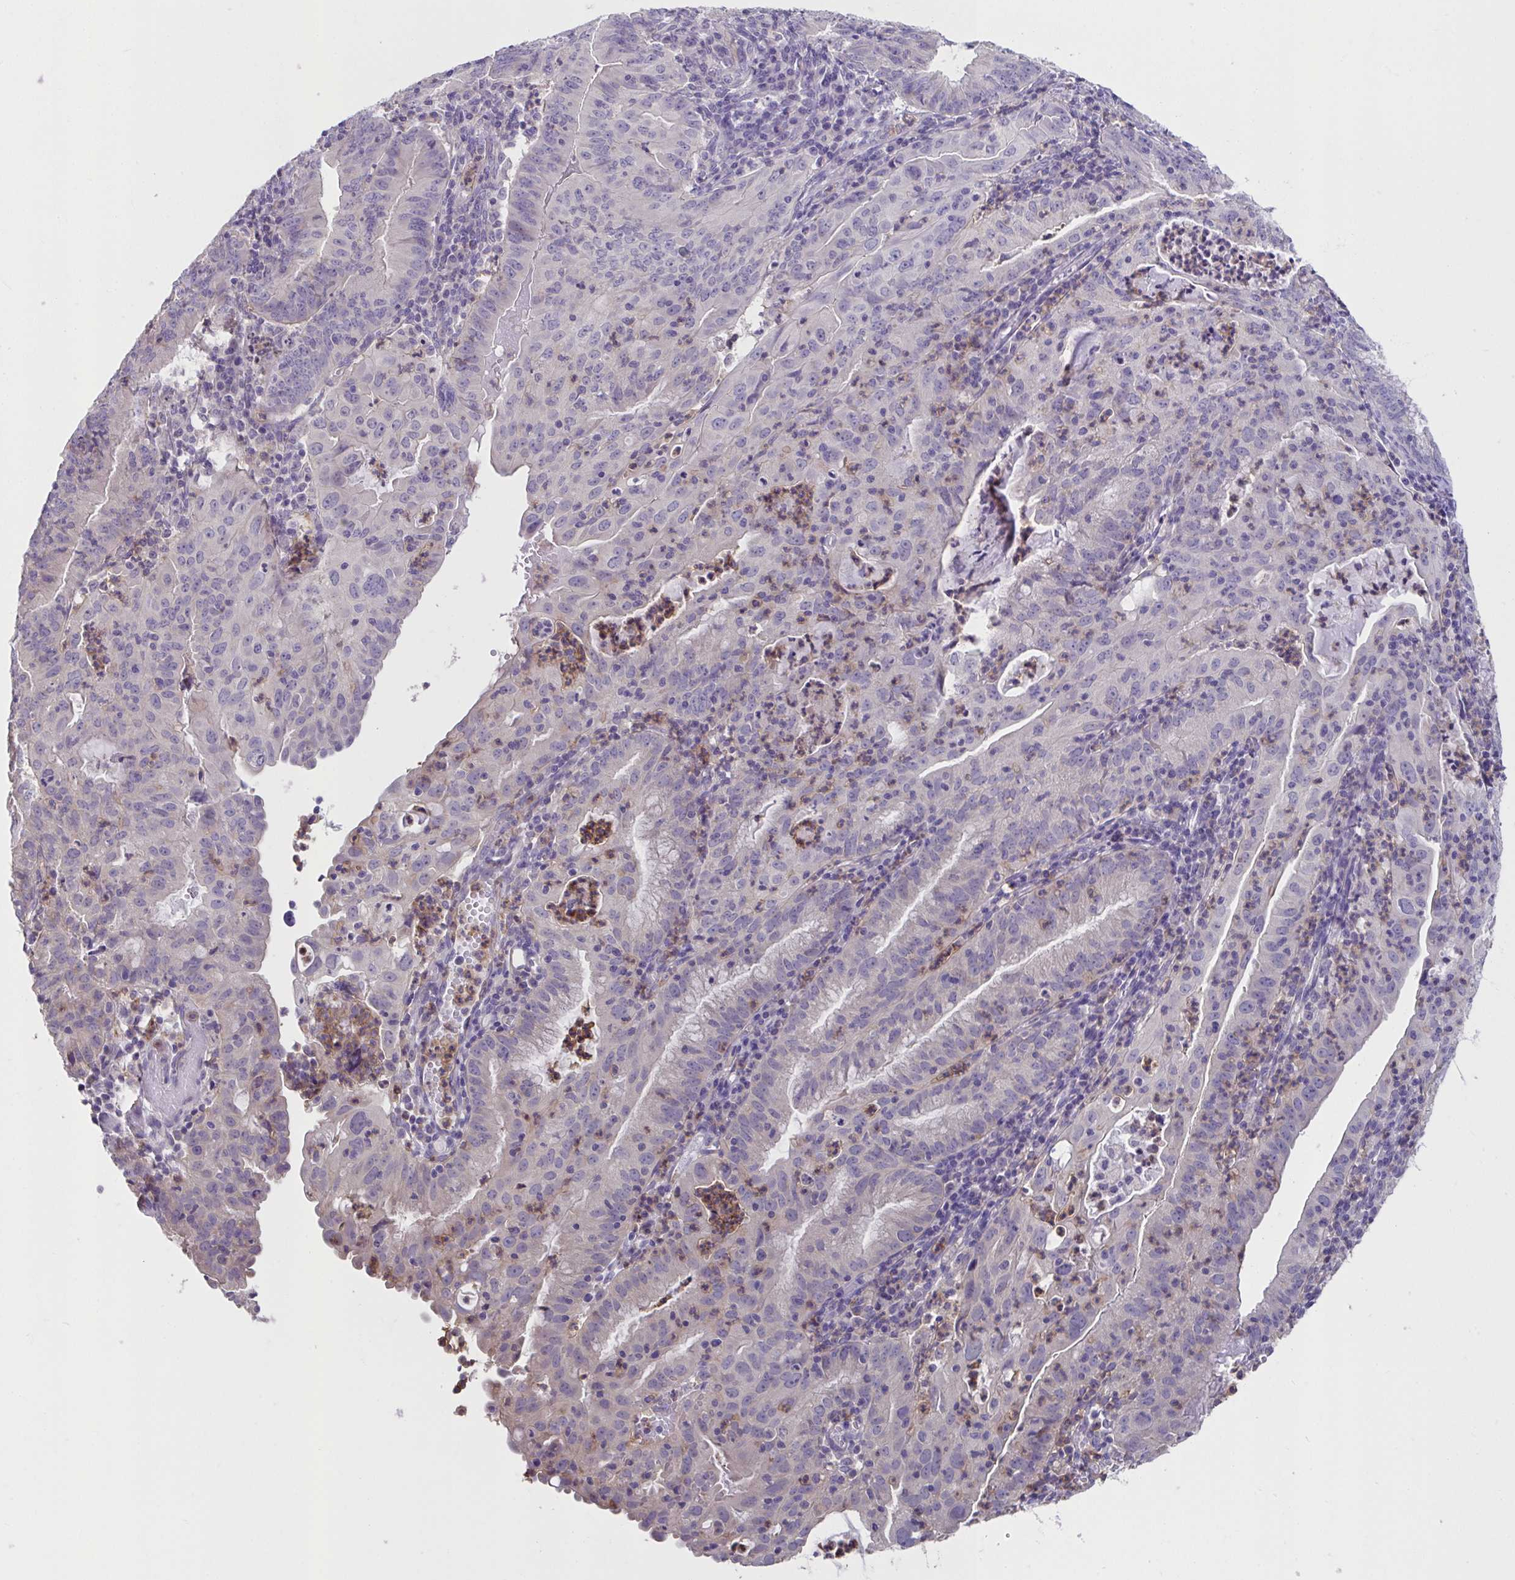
{"staining": {"intensity": "negative", "quantity": "none", "location": "none"}, "tissue": "endometrial cancer", "cell_type": "Tumor cells", "image_type": "cancer", "snomed": [{"axis": "morphology", "description": "Adenocarcinoma, NOS"}, {"axis": "topography", "description": "Endometrium"}], "caption": "Human endometrial cancer stained for a protein using IHC exhibits no positivity in tumor cells.", "gene": "CXCR1", "patient": {"sex": "female", "age": 60}}